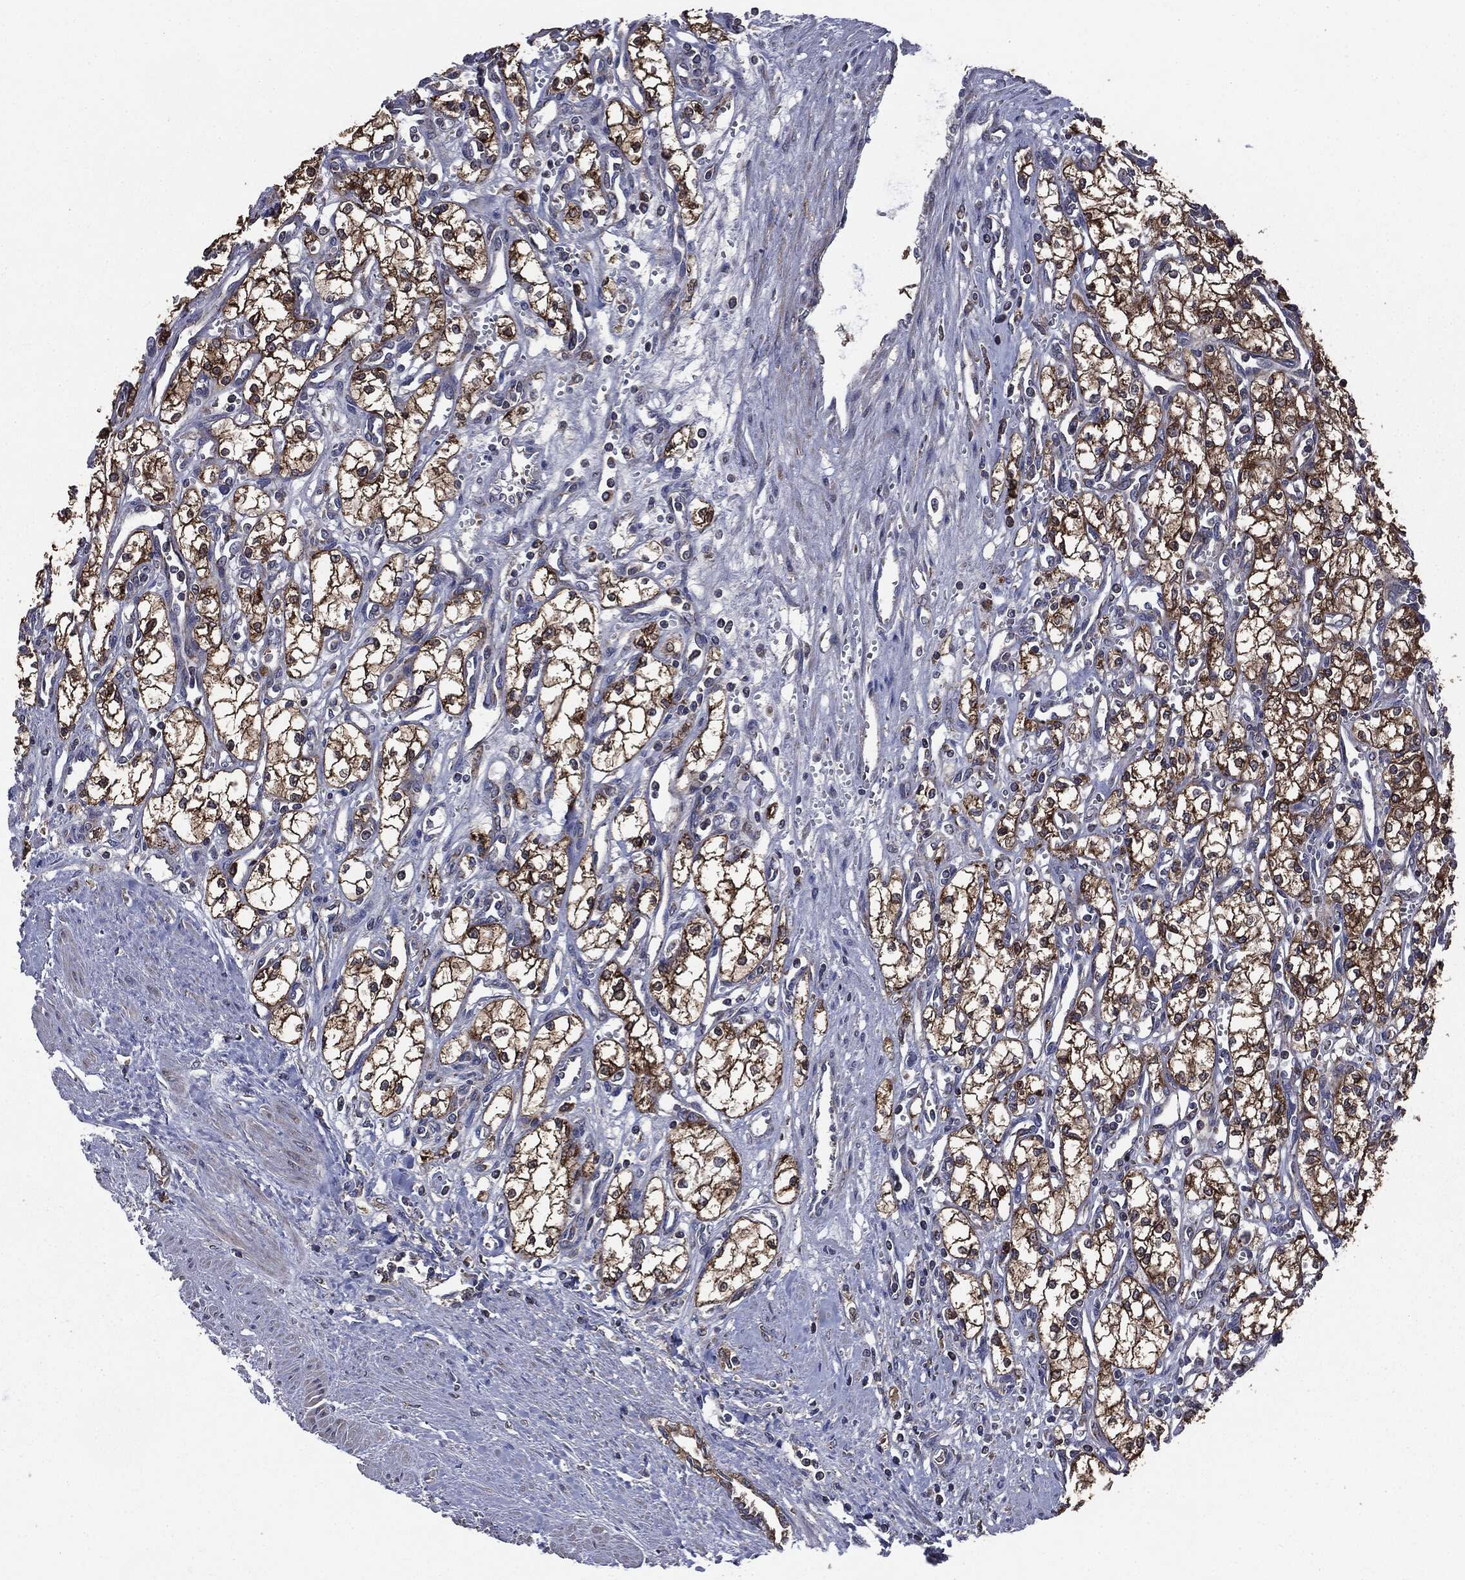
{"staining": {"intensity": "strong", "quantity": ">75%", "location": "cytoplasmic/membranous"}, "tissue": "renal cancer", "cell_type": "Tumor cells", "image_type": "cancer", "snomed": [{"axis": "morphology", "description": "Adenocarcinoma, NOS"}, {"axis": "topography", "description": "Kidney"}], "caption": "Immunohistochemical staining of human renal cancer shows high levels of strong cytoplasmic/membranous protein staining in about >75% of tumor cells. (IHC, brightfield microscopy, high magnification).", "gene": "MAPK6", "patient": {"sex": "male", "age": 59}}